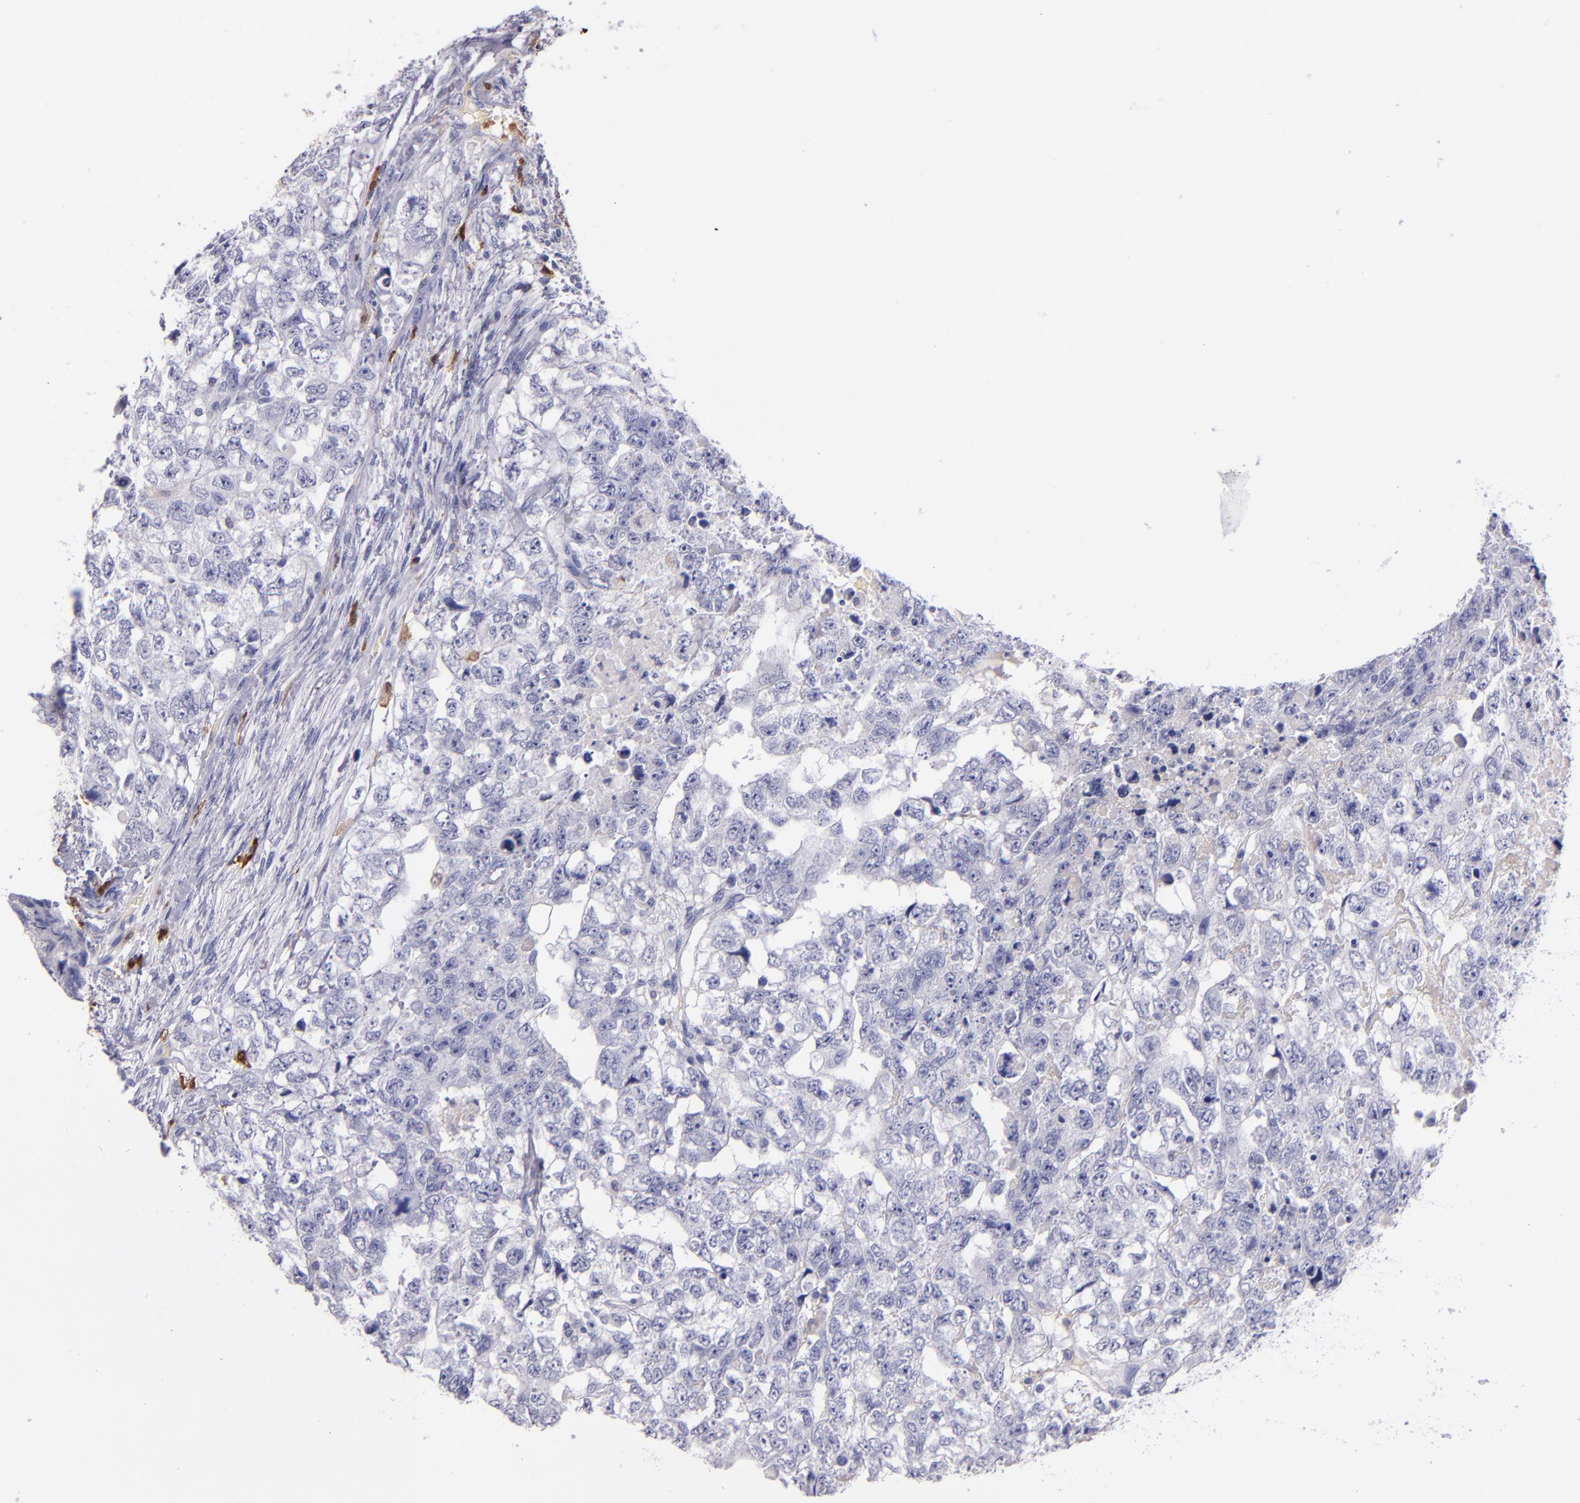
{"staining": {"intensity": "negative", "quantity": "none", "location": "none"}, "tissue": "testis cancer", "cell_type": "Tumor cells", "image_type": "cancer", "snomed": [{"axis": "morphology", "description": "Carcinoma, Embryonal, NOS"}, {"axis": "topography", "description": "Testis"}], "caption": "A histopathology image of human testis cancer (embryonal carcinoma) is negative for staining in tumor cells.", "gene": "F13A1", "patient": {"sex": "male", "age": 36}}